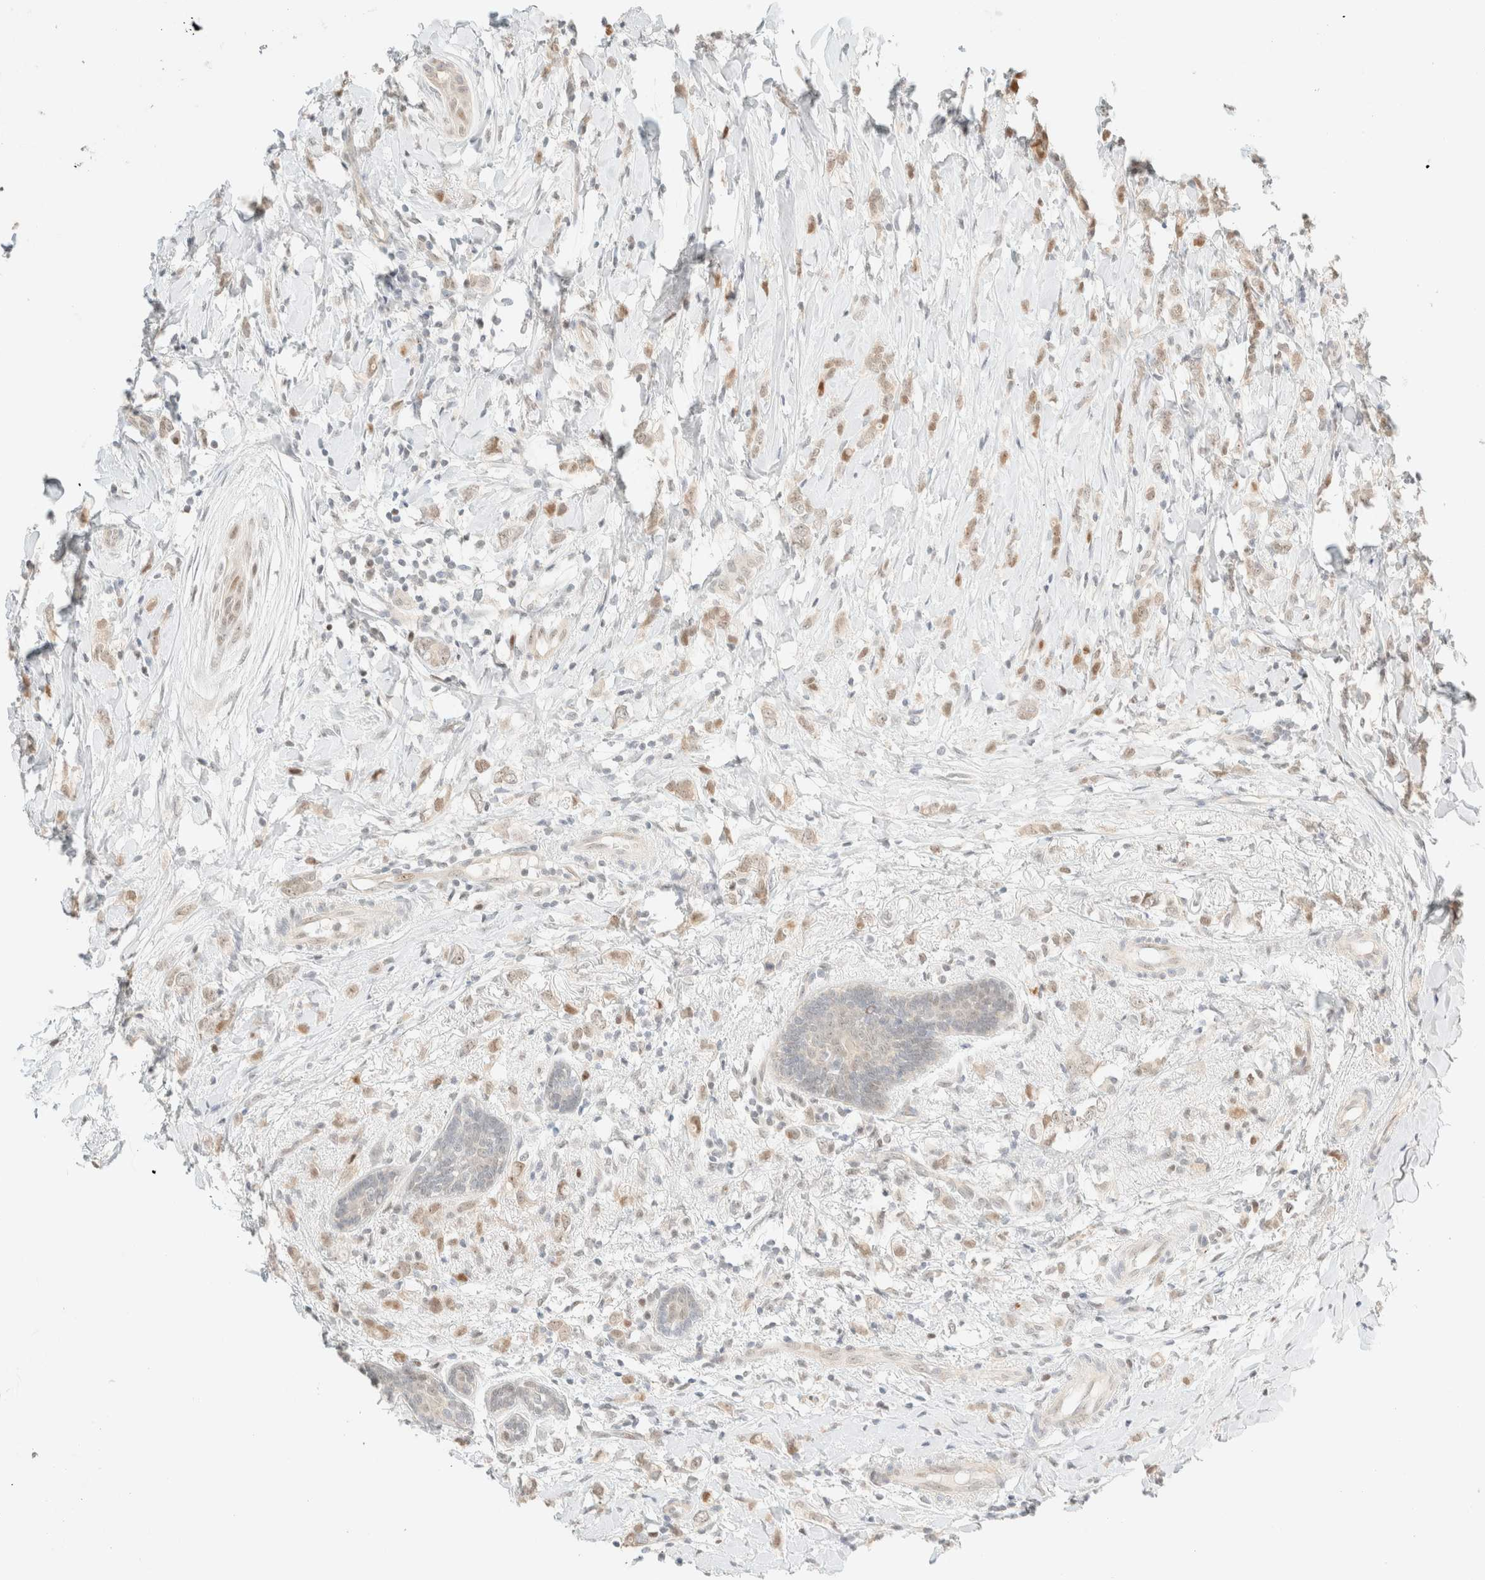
{"staining": {"intensity": "weak", "quantity": "<25%", "location": "nuclear"}, "tissue": "breast cancer", "cell_type": "Tumor cells", "image_type": "cancer", "snomed": [{"axis": "morphology", "description": "Normal tissue, NOS"}, {"axis": "morphology", "description": "Lobular carcinoma"}, {"axis": "topography", "description": "Breast"}], "caption": "Immunohistochemistry of breast lobular carcinoma reveals no positivity in tumor cells. (DAB immunohistochemistry (IHC) with hematoxylin counter stain).", "gene": "TSR1", "patient": {"sex": "female", "age": 47}}